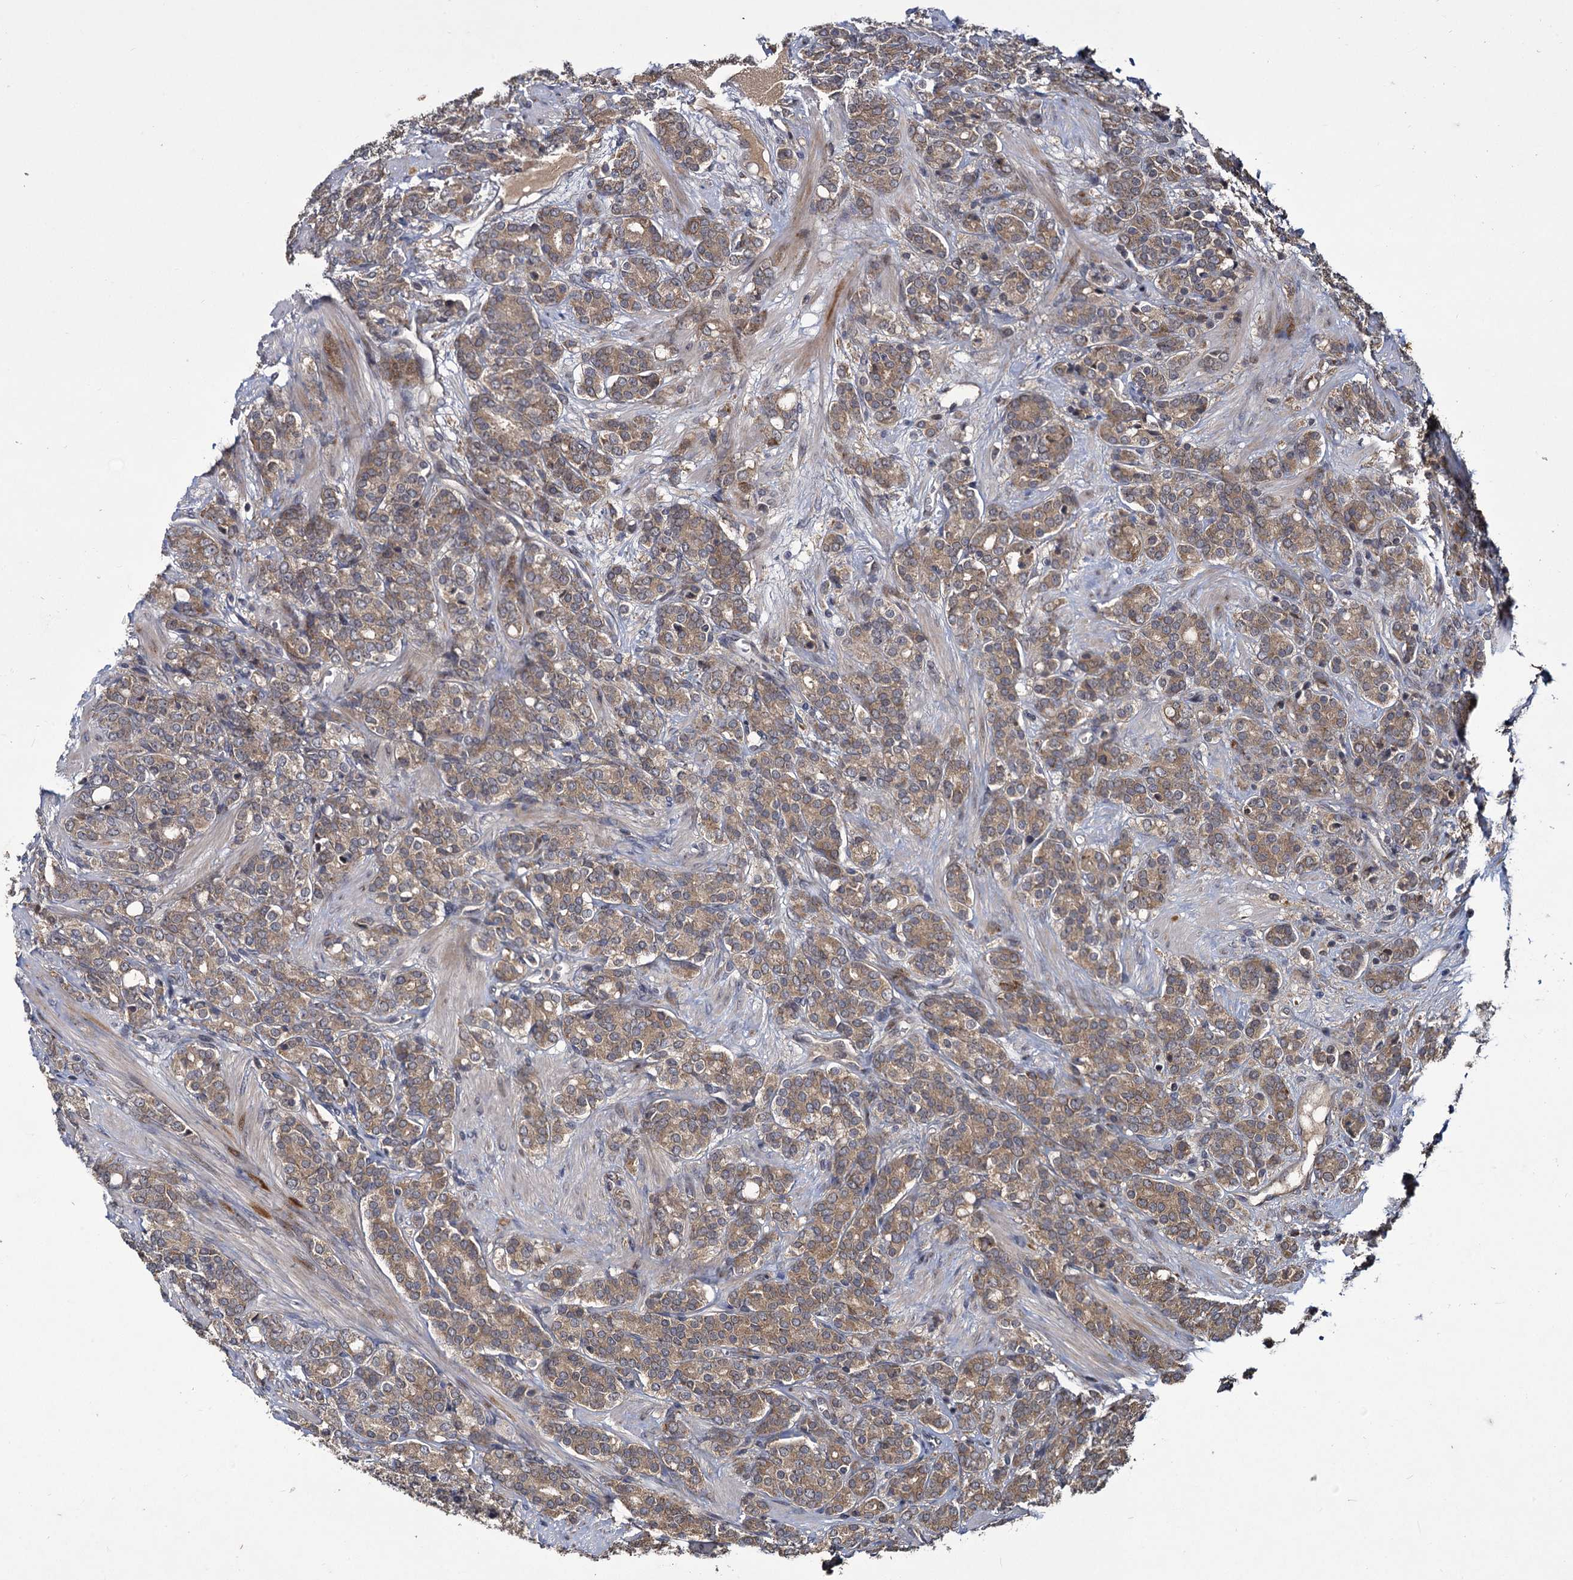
{"staining": {"intensity": "moderate", "quantity": ">75%", "location": "cytoplasmic/membranous"}, "tissue": "prostate cancer", "cell_type": "Tumor cells", "image_type": "cancer", "snomed": [{"axis": "morphology", "description": "Adenocarcinoma, High grade"}, {"axis": "topography", "description": "Prostate"}], "caption": "A high-resolution histopathology image shows immunohistochemistry staining of prostate cancer, which demonstrates moderate cytoplasmic/membranous positivity in about >75% of tumor cells. Nuclei are stained in blue.", "gene": "INPPL1", "patient": {"sex": "male", "age": 62}}